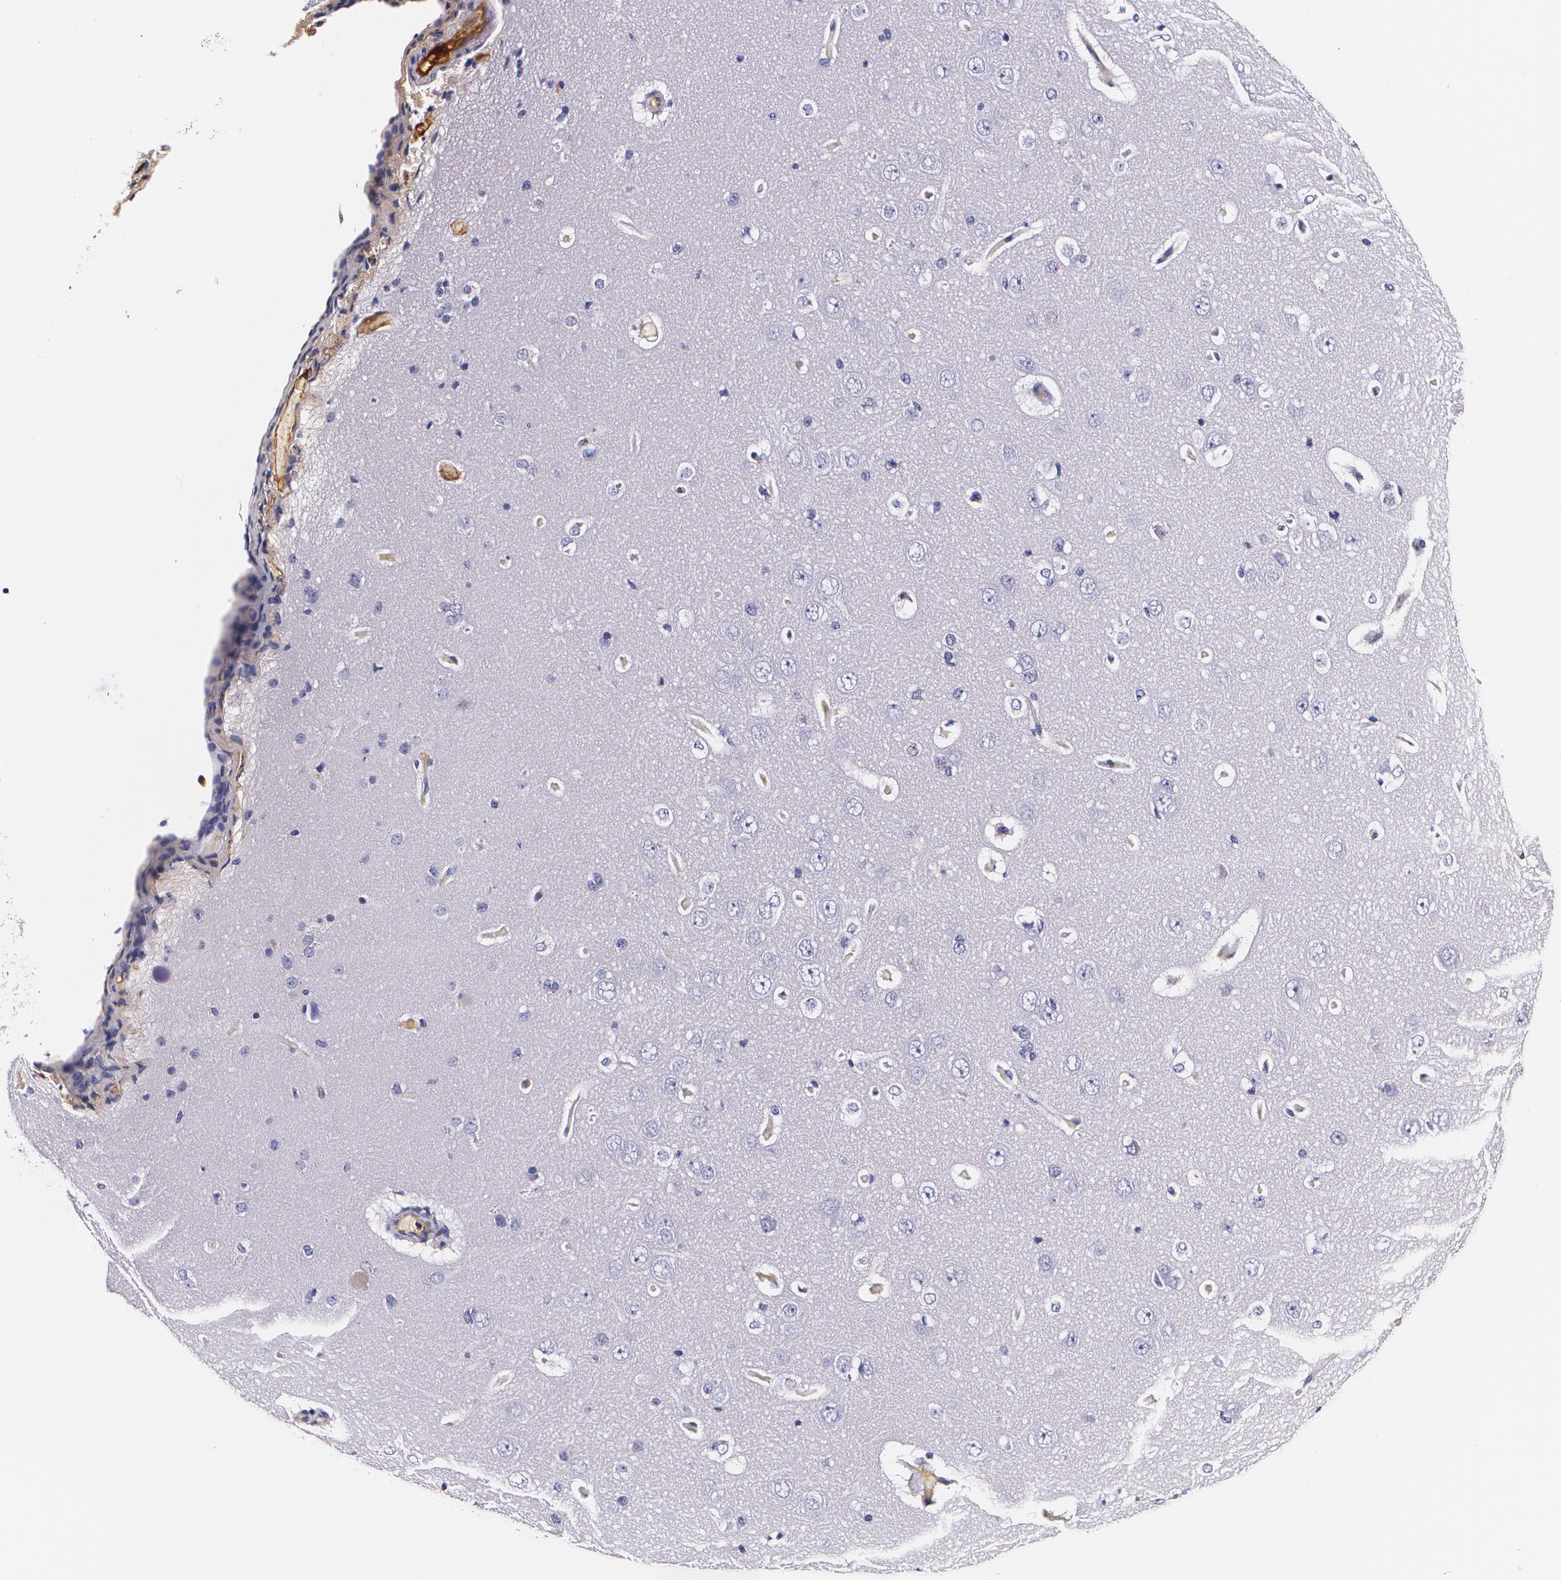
{"staining": {"intensity": "weak", "quantity": "25%-75%", "location": "cytoplasmic/membranous"}, "tissue": "cerebral cortex", "cell_type": "Endothelial cells", "image_type": "normal", "snomed": [{"axis": "morphology", "description": "Normal tissue, NOS"}, {"axis": "topography", "description": "Cerebral cortex"}], "caption": "A low amount of weak cytoplasmic/membranous expression is seen in about 25%-75% of endothelial cells in benign cerebral cortex.", "gene": "TTR", "patient": {"sex": "female", "age": 45}}